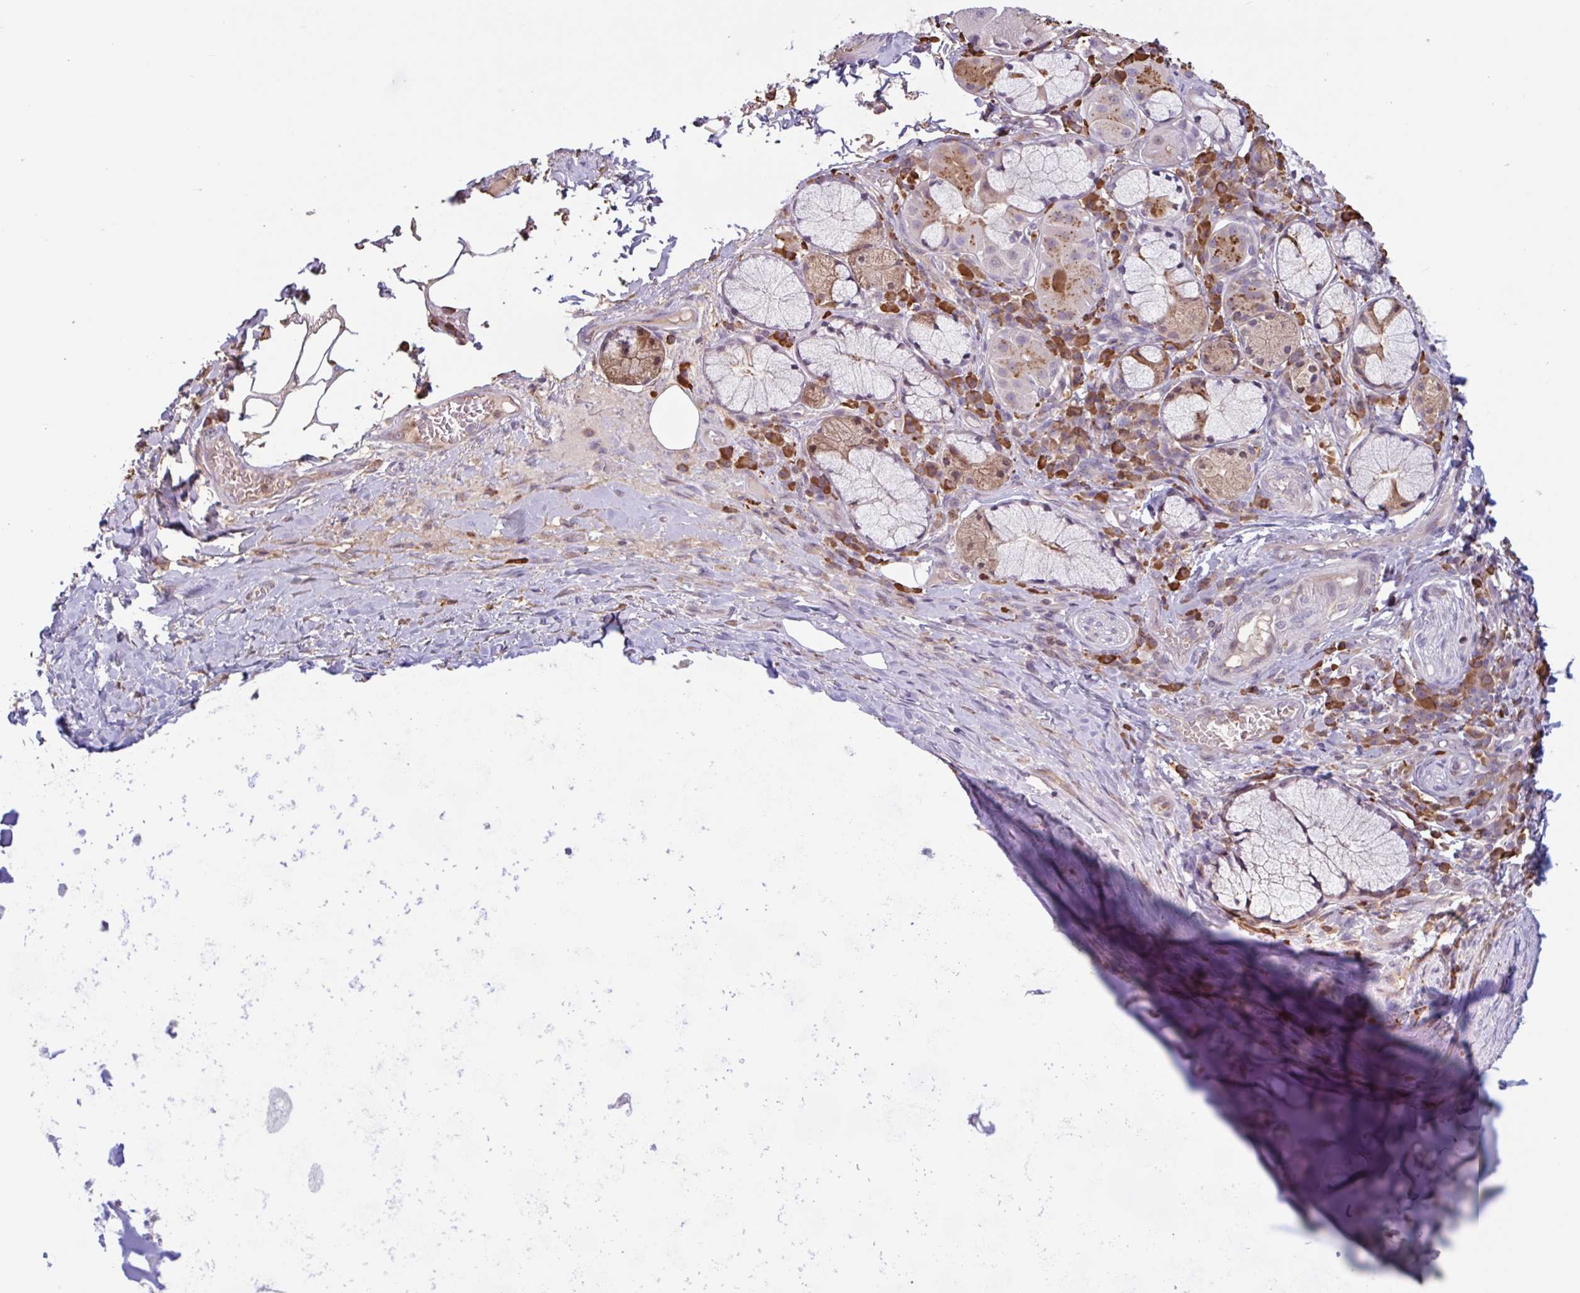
{"staining": {"intensity": "negative", "quantity": "none", "location": "none"}, "tissue": "adipose tissue", "cell_type": "Adipocytes", "image_type": "normal", "snomed": [{"axis": "morphology", "description": "Normal tissue, NOS"}, {"axis": "topography", "description": "Cartilage tissue"}, {"axis": "topography", "description": "Bronchus"}], "caption": "Adipocytes show no significant expression in normal adipose tissue.", "gene": "TAF1D", "patient": {"sex": "male", "age": 56}}